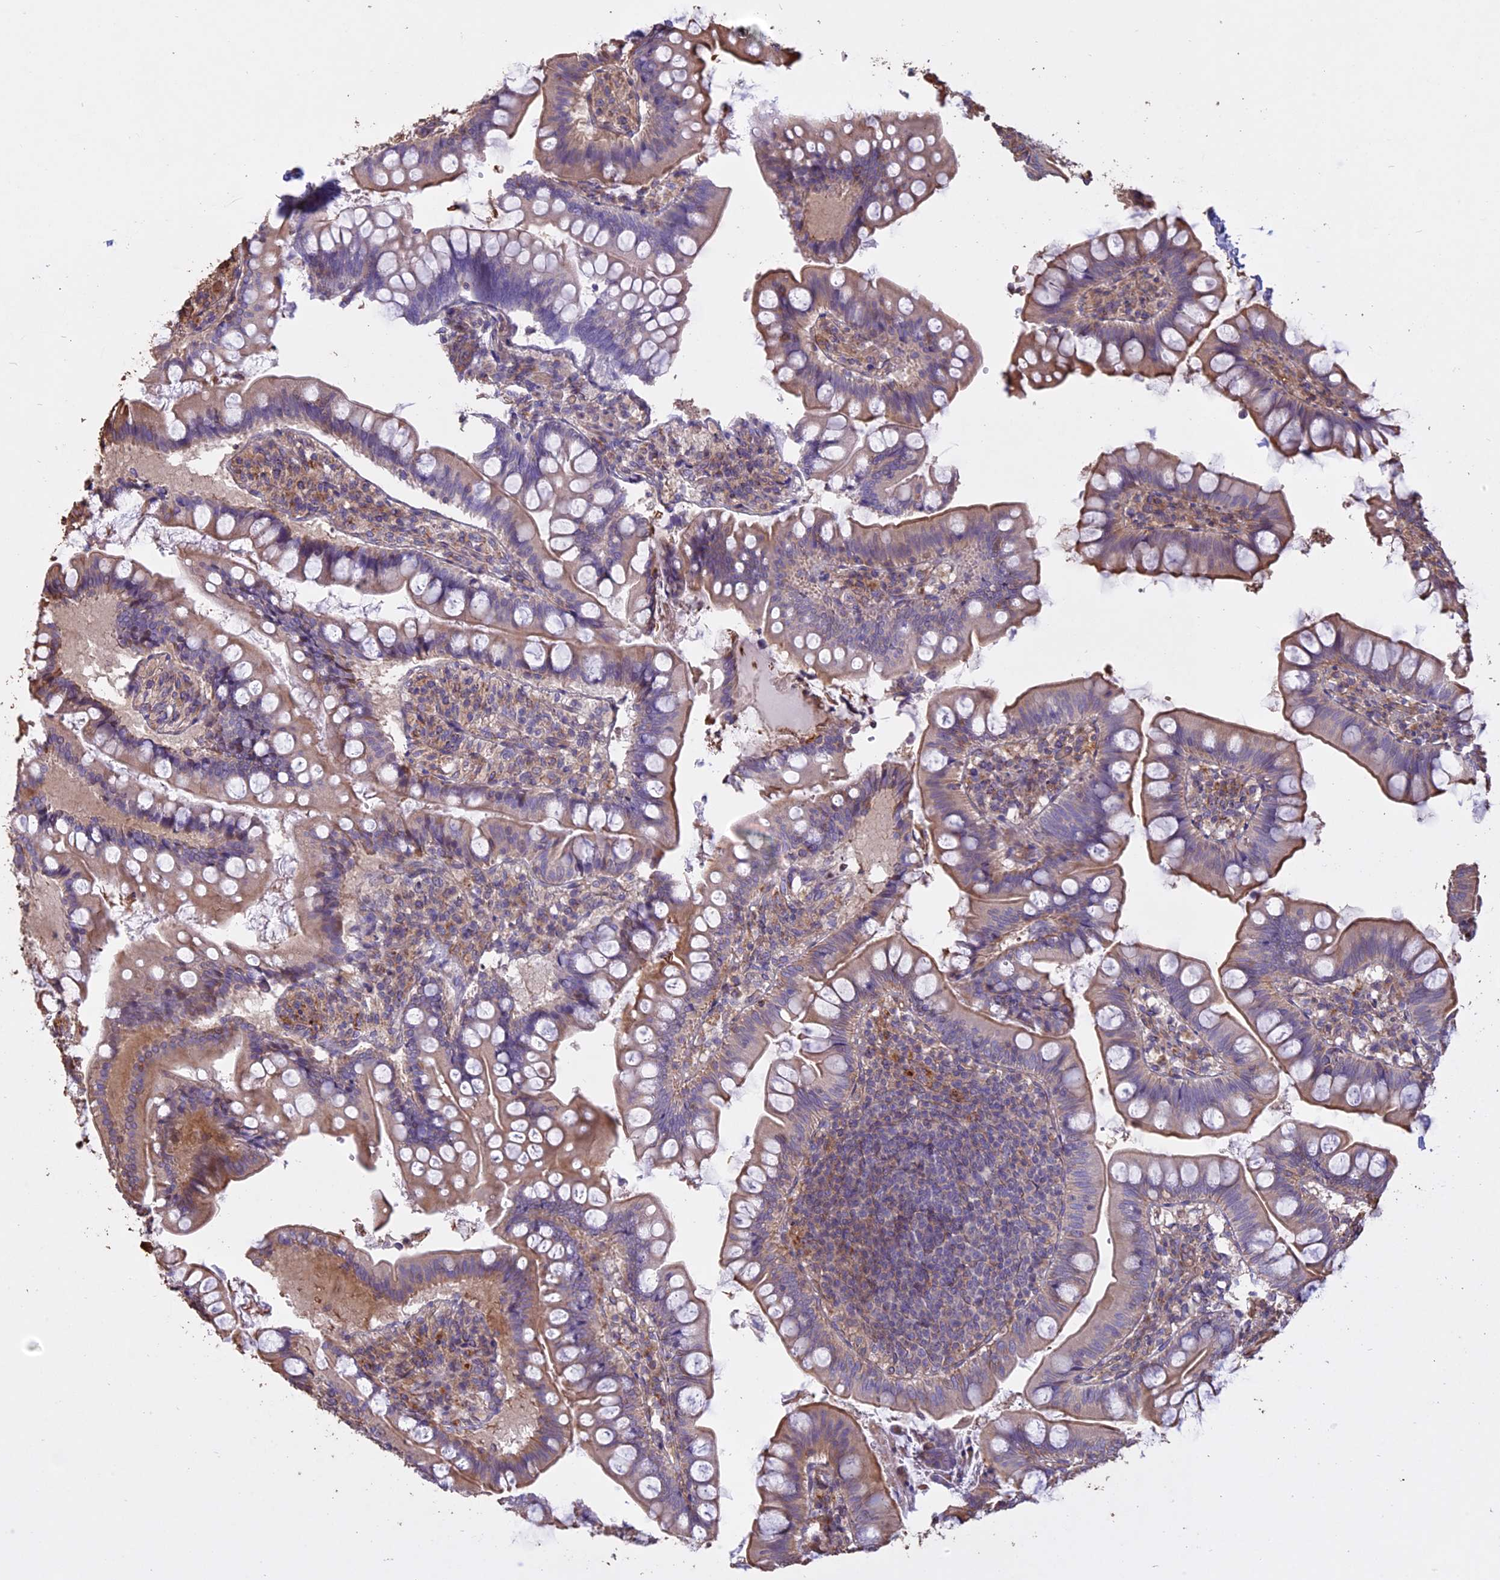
{"staining": {"intensity": "weak", "quantity": "25%-75%", "location": "cytoplasmic/membranous"}, "tissue": "small intestine", "cell_type": "Glandular cells", "image_type": "normal", "snomed": [{"axis": "morphology", "description": "Normal tissue, NOS"}, {"axis": "topography", "description": "Small intestine"}], "caption": "Immunohistochemical staining of unremarkable small intestine shows weak cytoplasmic/membranous protein staining in approximately 25%-75% of glandular cells.", "gene": "CCDC148", "patient": {"sex": "male", "age": 7}}